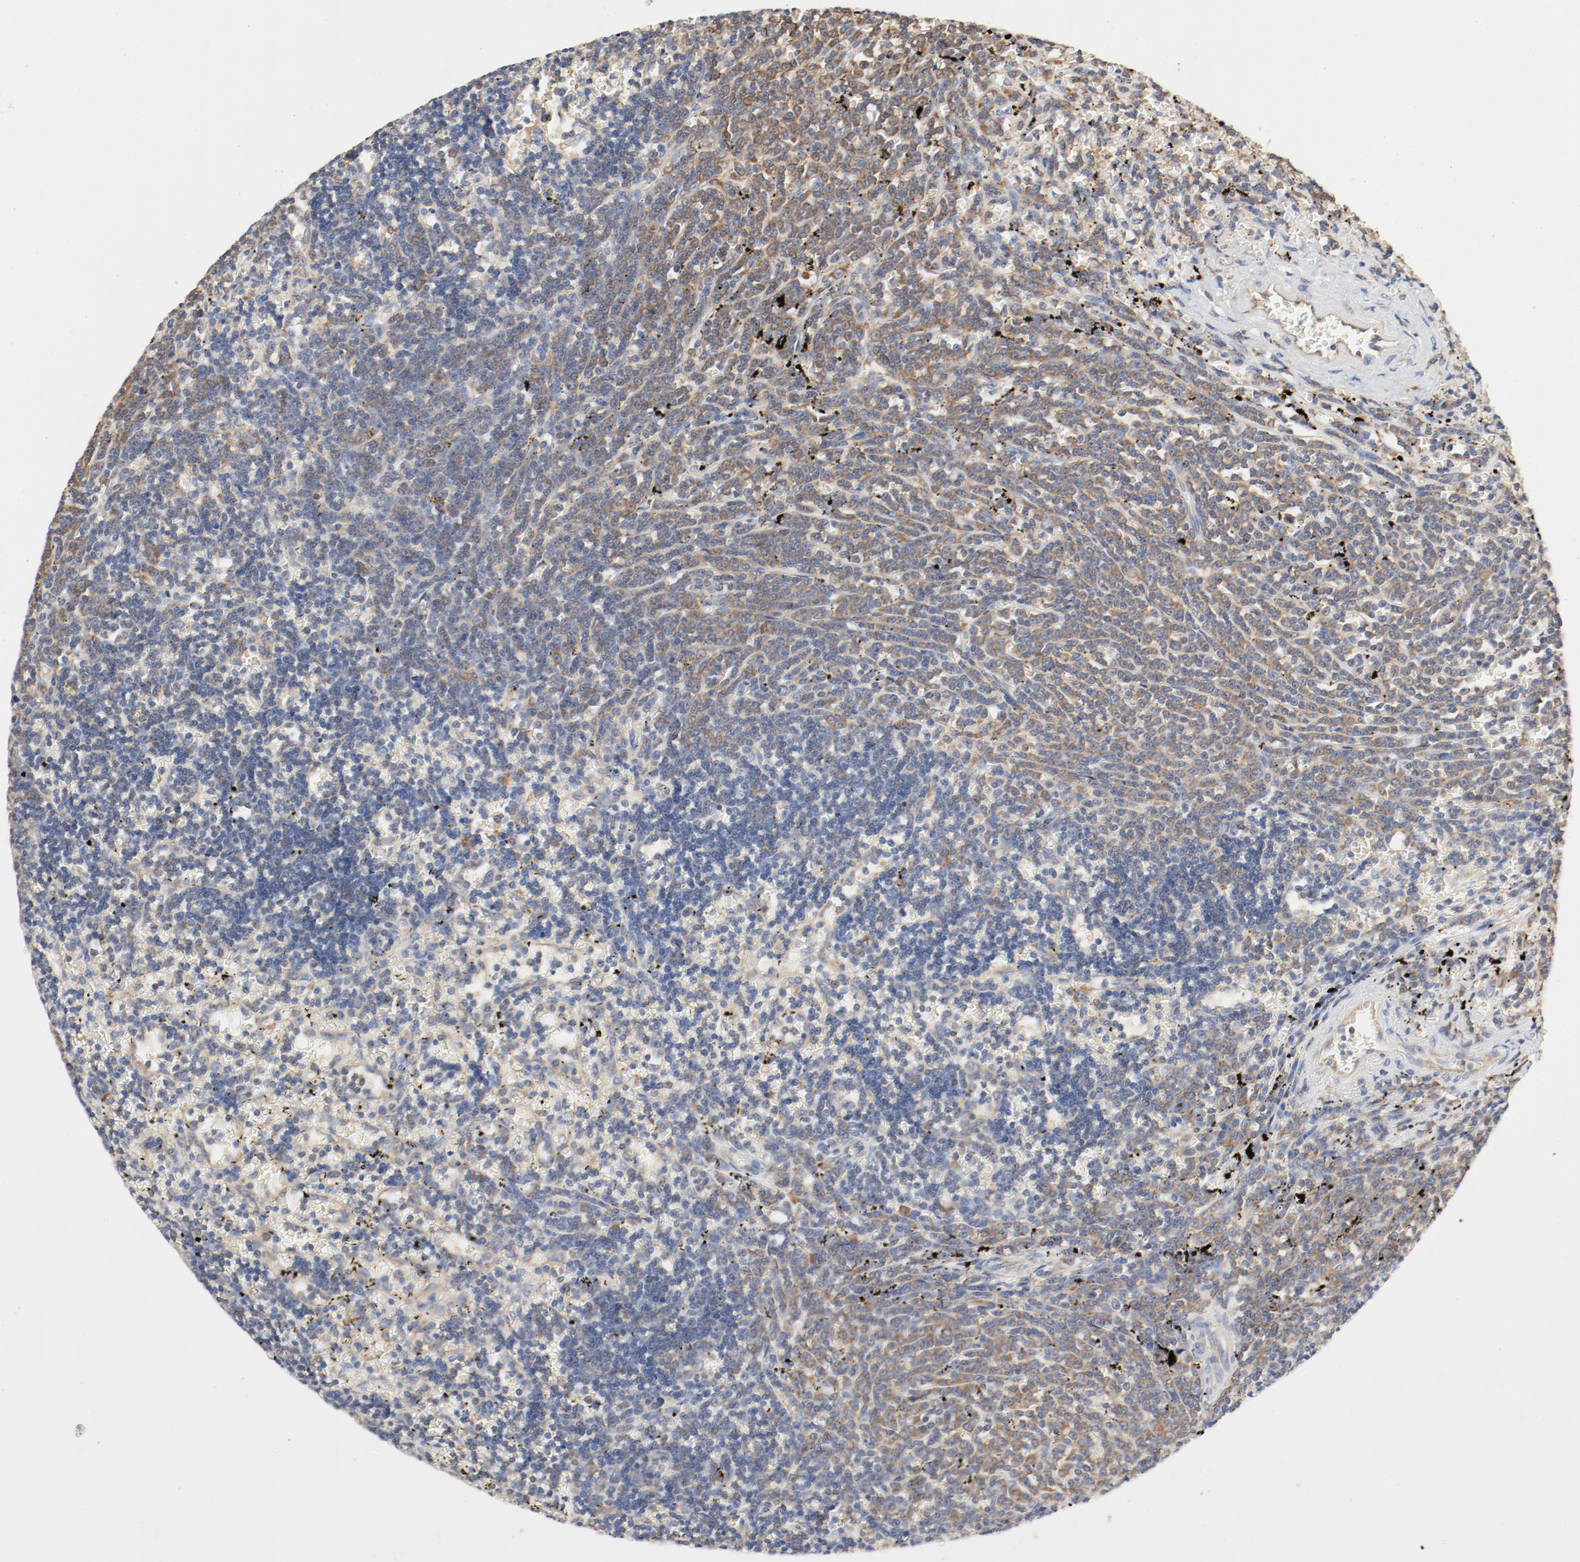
{"staining": {"intensity": "moderate", "quantity": ">75%", "location": "cytoplasmic/membranous"}, "tissue": "lymphoma", "cell_type": "Tumor cells", "image_type": "cancer", "snomed": [{"axis": "morphology", "description": "Malignant lymphoma, non-Hodgkin's type, Low grade"}, {"axis": "topography", "description": "Spleen"}], "caption": "Moderate cytoplasmic/membranous protein staining is identified in approximately >75% of tumor cells in lymphoma. (DAB = brown stain, brightfield microscopy at high magnification).", "gene": "RPS6", "patient": {"sex": "male", "age": 60}}